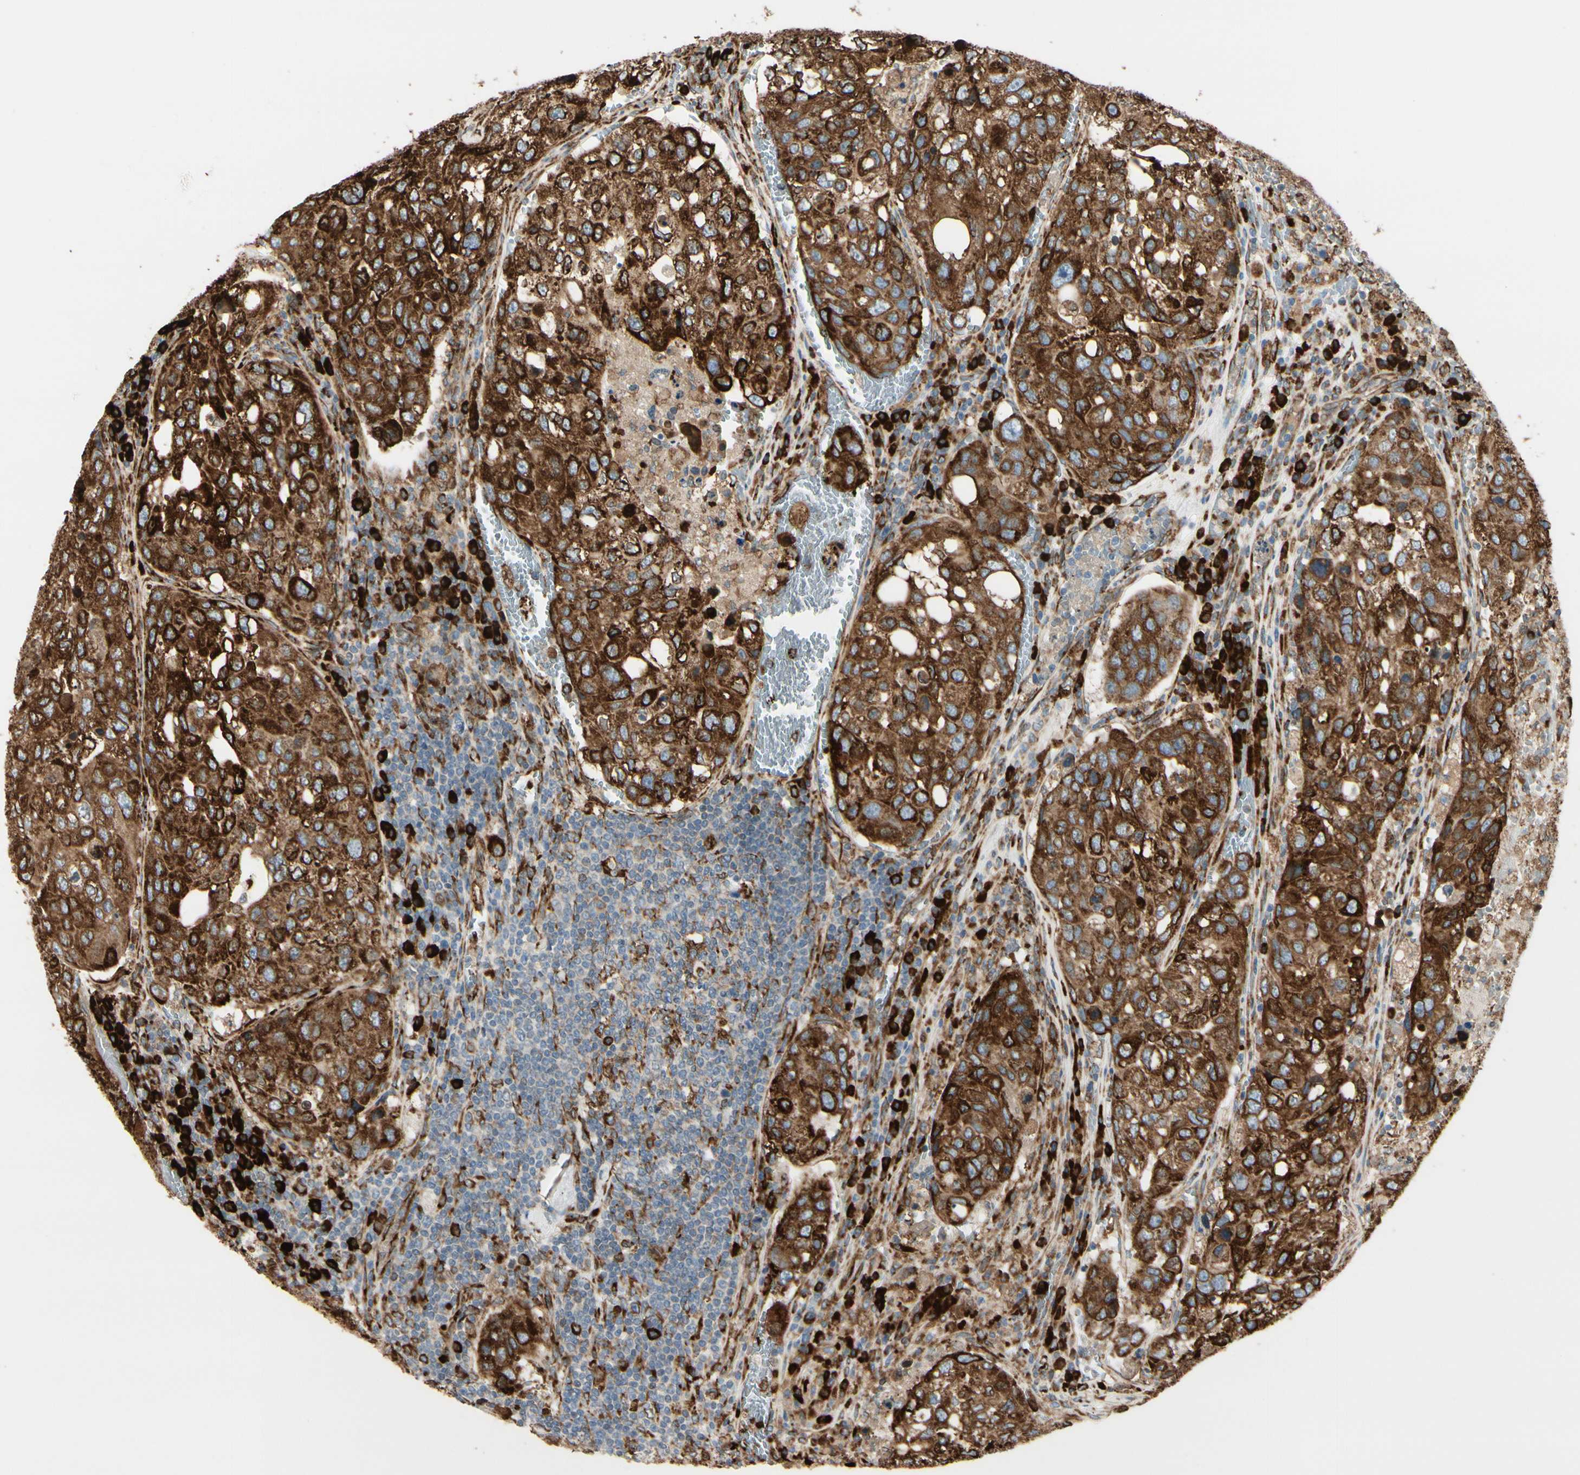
{"staining": {"intensity": "strong", "quantity": ">75%", "location": "cytoplasmic/membranous"}, "tissue": "urothelial cancer", "cell_type": "Tumor cells", "image_type": "cancer", "snomed": [{"axis": "morphology", "description": "Urothelial carcinoma, High grade"}, {"axis": "topography", "description": "Lymph node"}, {"axis": "topography", "description": "Urinary bladder"}], "caption": "The micrograph reveals immunohistochemical staining of urothelial carcinoma (high-grade). There is strong cytoplasmic/membranous expression is appreciated in approximately >75% of tumor cells. Using DAB (3,3'-diaminobenzidine) (brown) and hematoxylin (blue) stains, captured at high magnification using brightfield microscopy.", "gene": "RRBP1", "patient": {"sex": "male", "age": 51}}